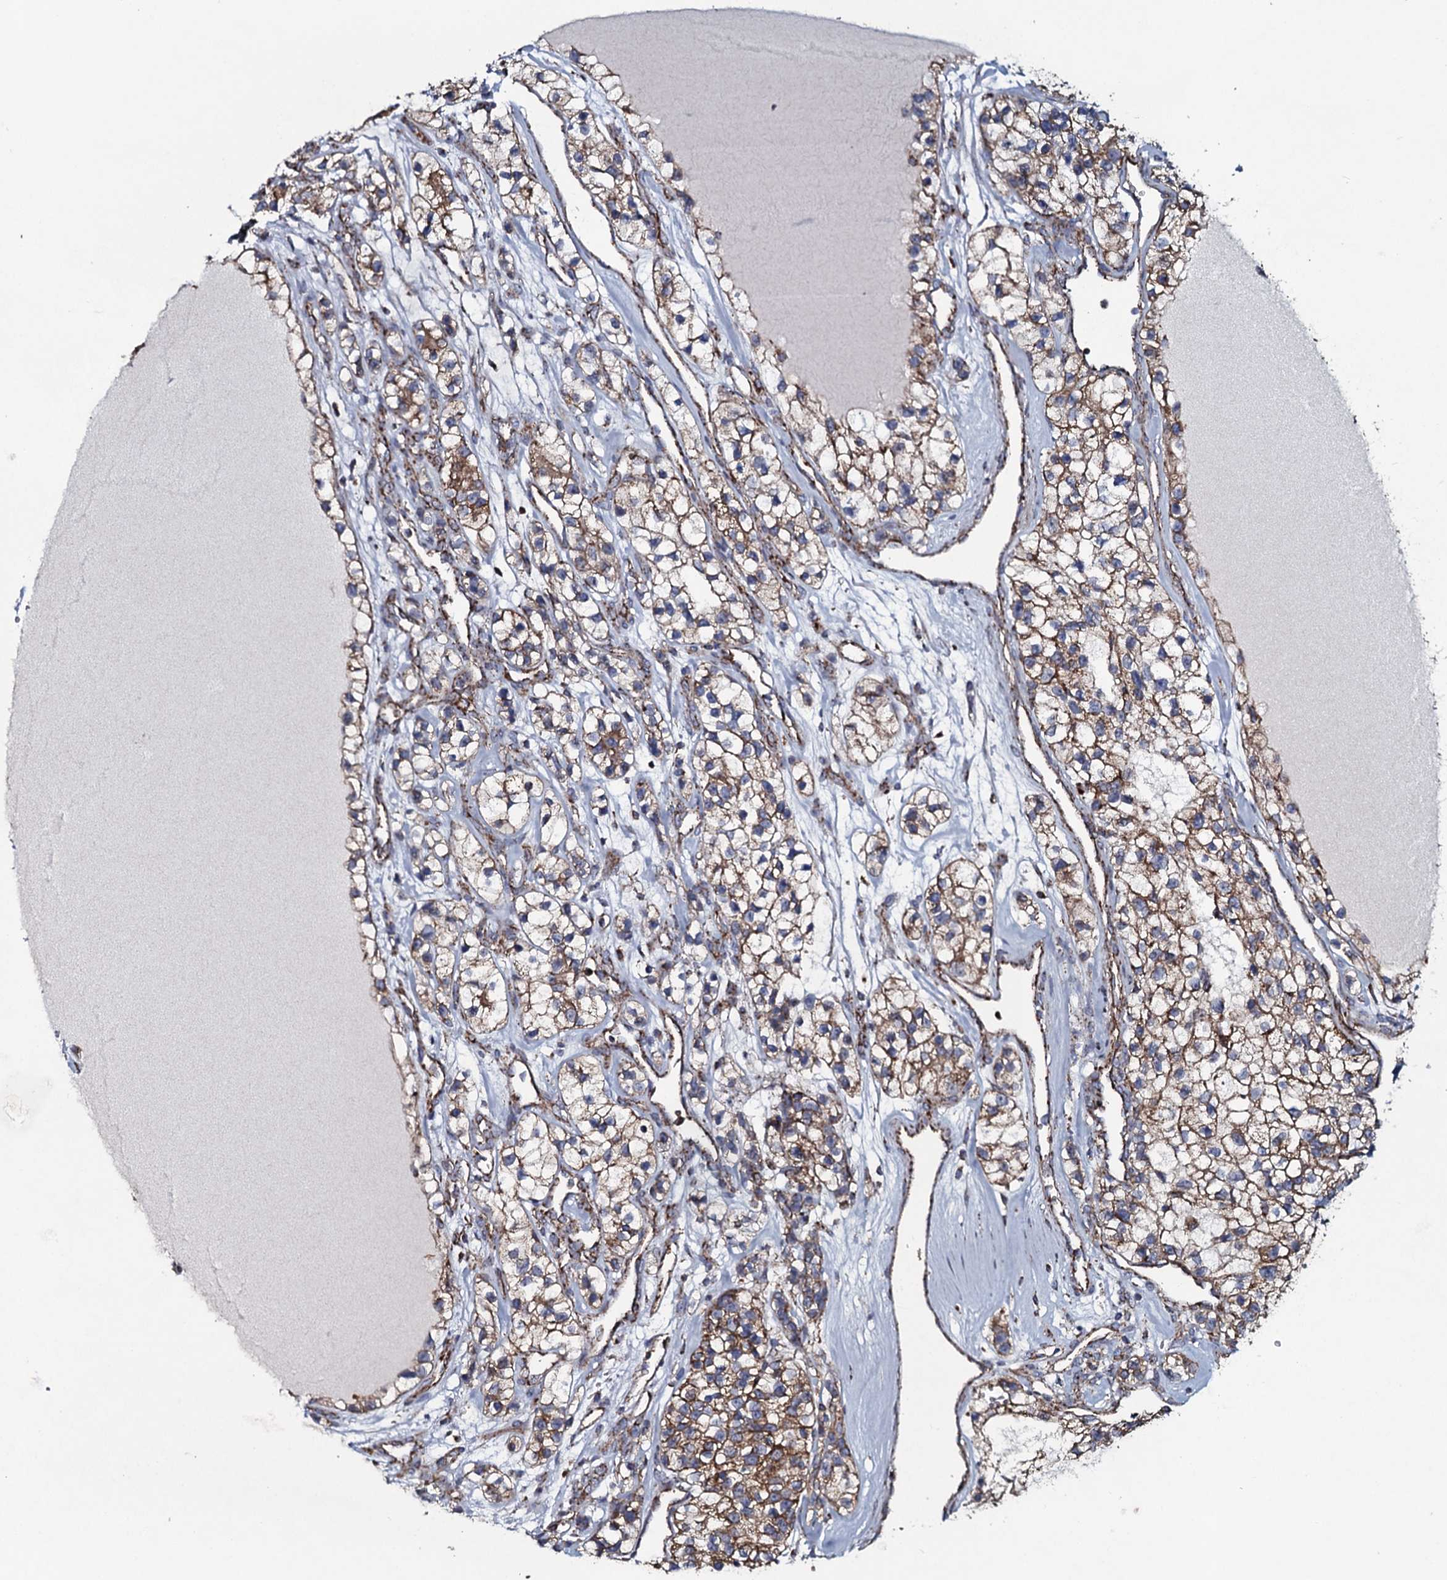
{"staining": {"intensity": "moderate", "quantity": ">75%", "location": "cytoplasmic/membranous"}, "tissue": "renal cancer", "cell_type": "Tumor cells", "image_type": "cancer", "snomed": [{"axis": "morphology", "description": "Adenocarcinoma, NOS"}, {"axis": "topography", "description": "Kidney"}], "caption": "Immunohistochemical staining of renal cancer shows moderate cytoplasmic/membranous protein positivity in about >75% of tumor cells.", "gene": "EVC2", "patient": {"sex": "female", "age": 57}}